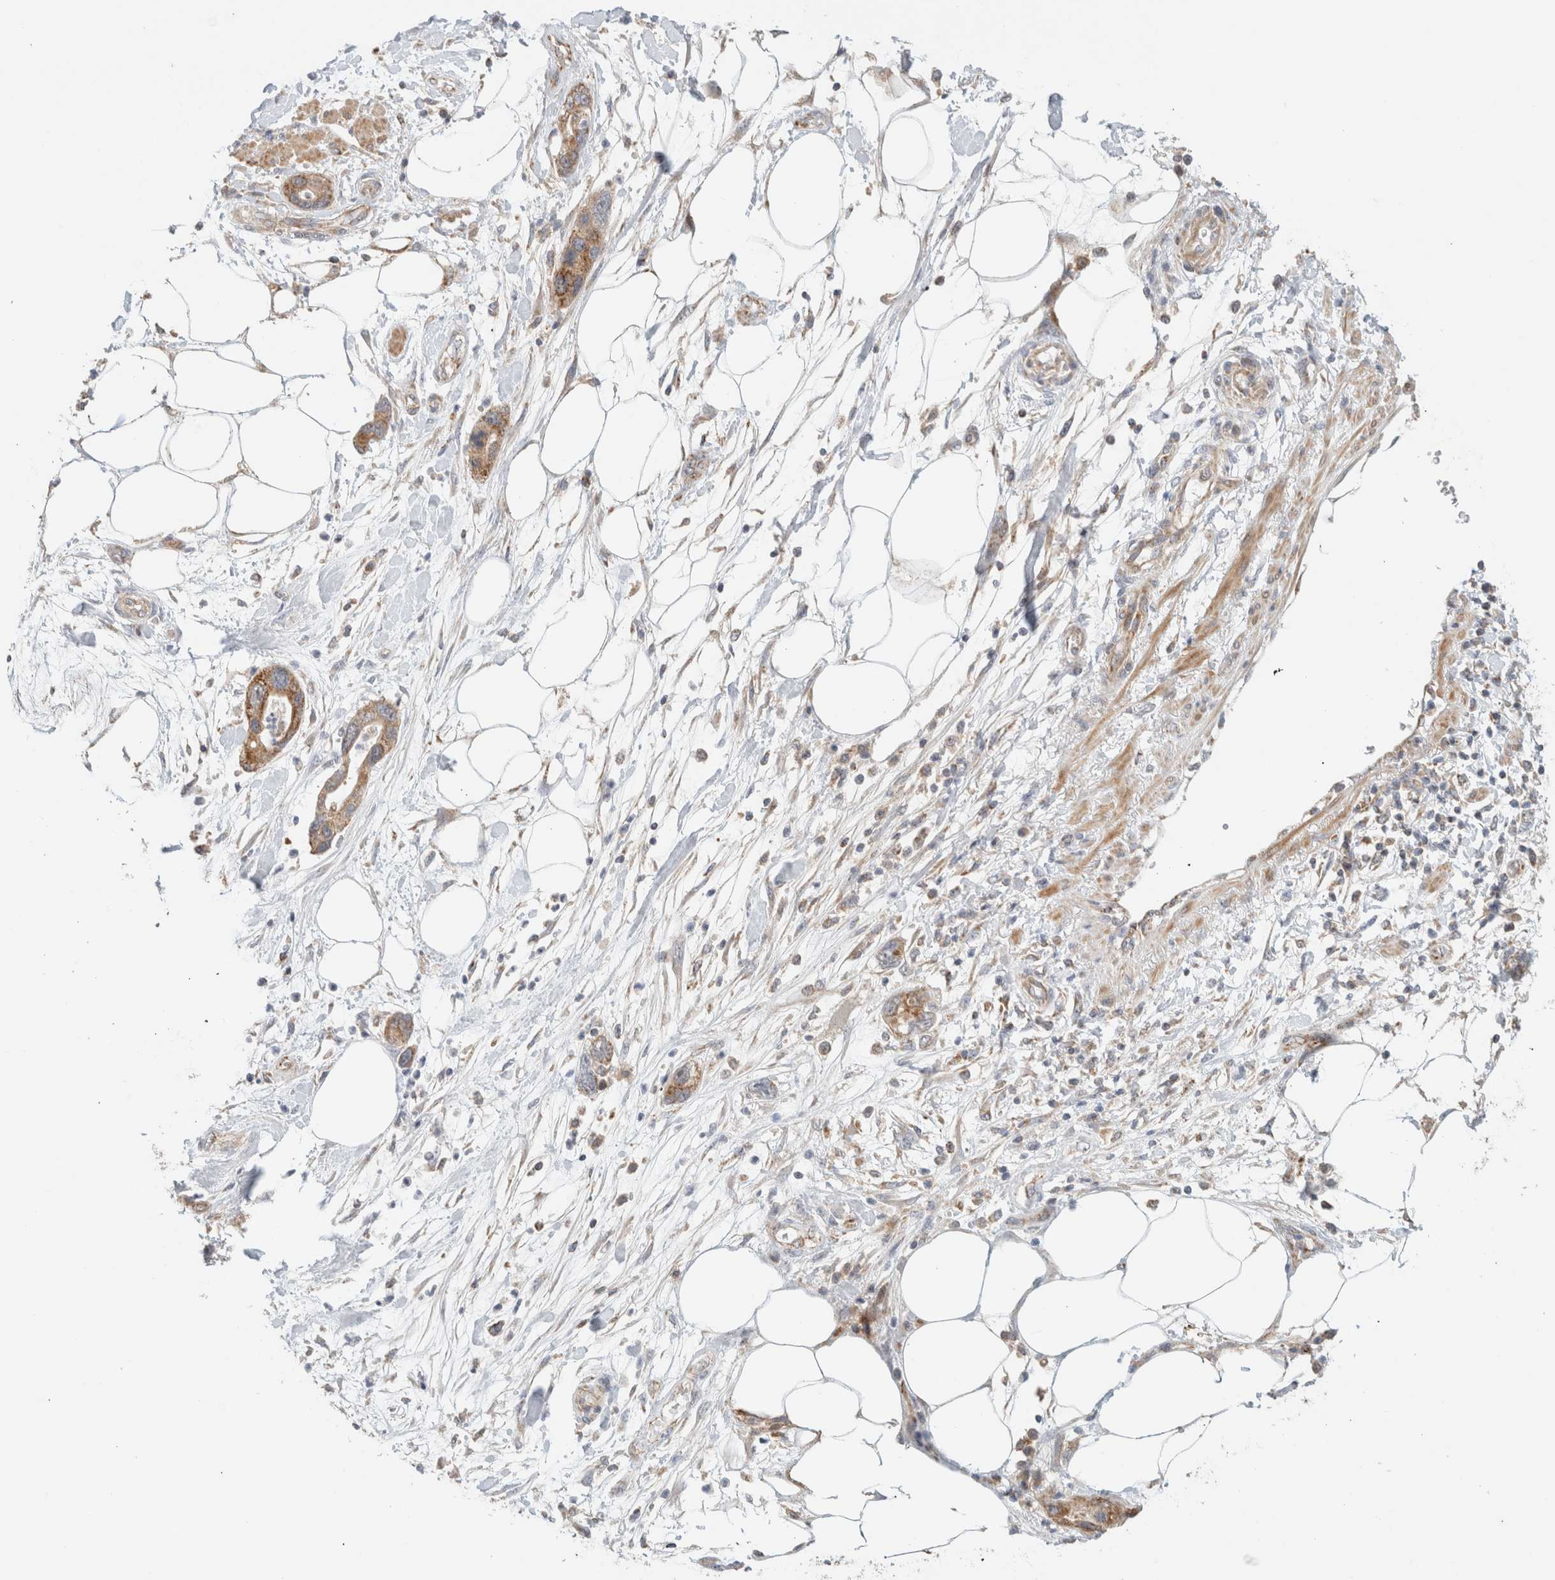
{"staining": {"intensity": "strong", "quantity": "25%-75%", "location": "cytoplasmic/membranous"}, "tissue": "pancreatic cancer", "cell_type": "Tumor cells", "image_type": "cancer", "snomed": [{"axis": "morphology", "description": "Normal tissue, NOS"}, {"axis": "morphology", "description": "Adenocarcinoma, NOS"}, {"axis": "topography", "description": "Pancreas"}], "caption": "Adenocarcinoma (pancreatic) stained with a brown dye demonstrates strong cytoplasmic/membranous positive positivity in about 25%-75% of tumor cells.", "gene": "MRM3", "patient": {"sex": "female", "age": 71}}